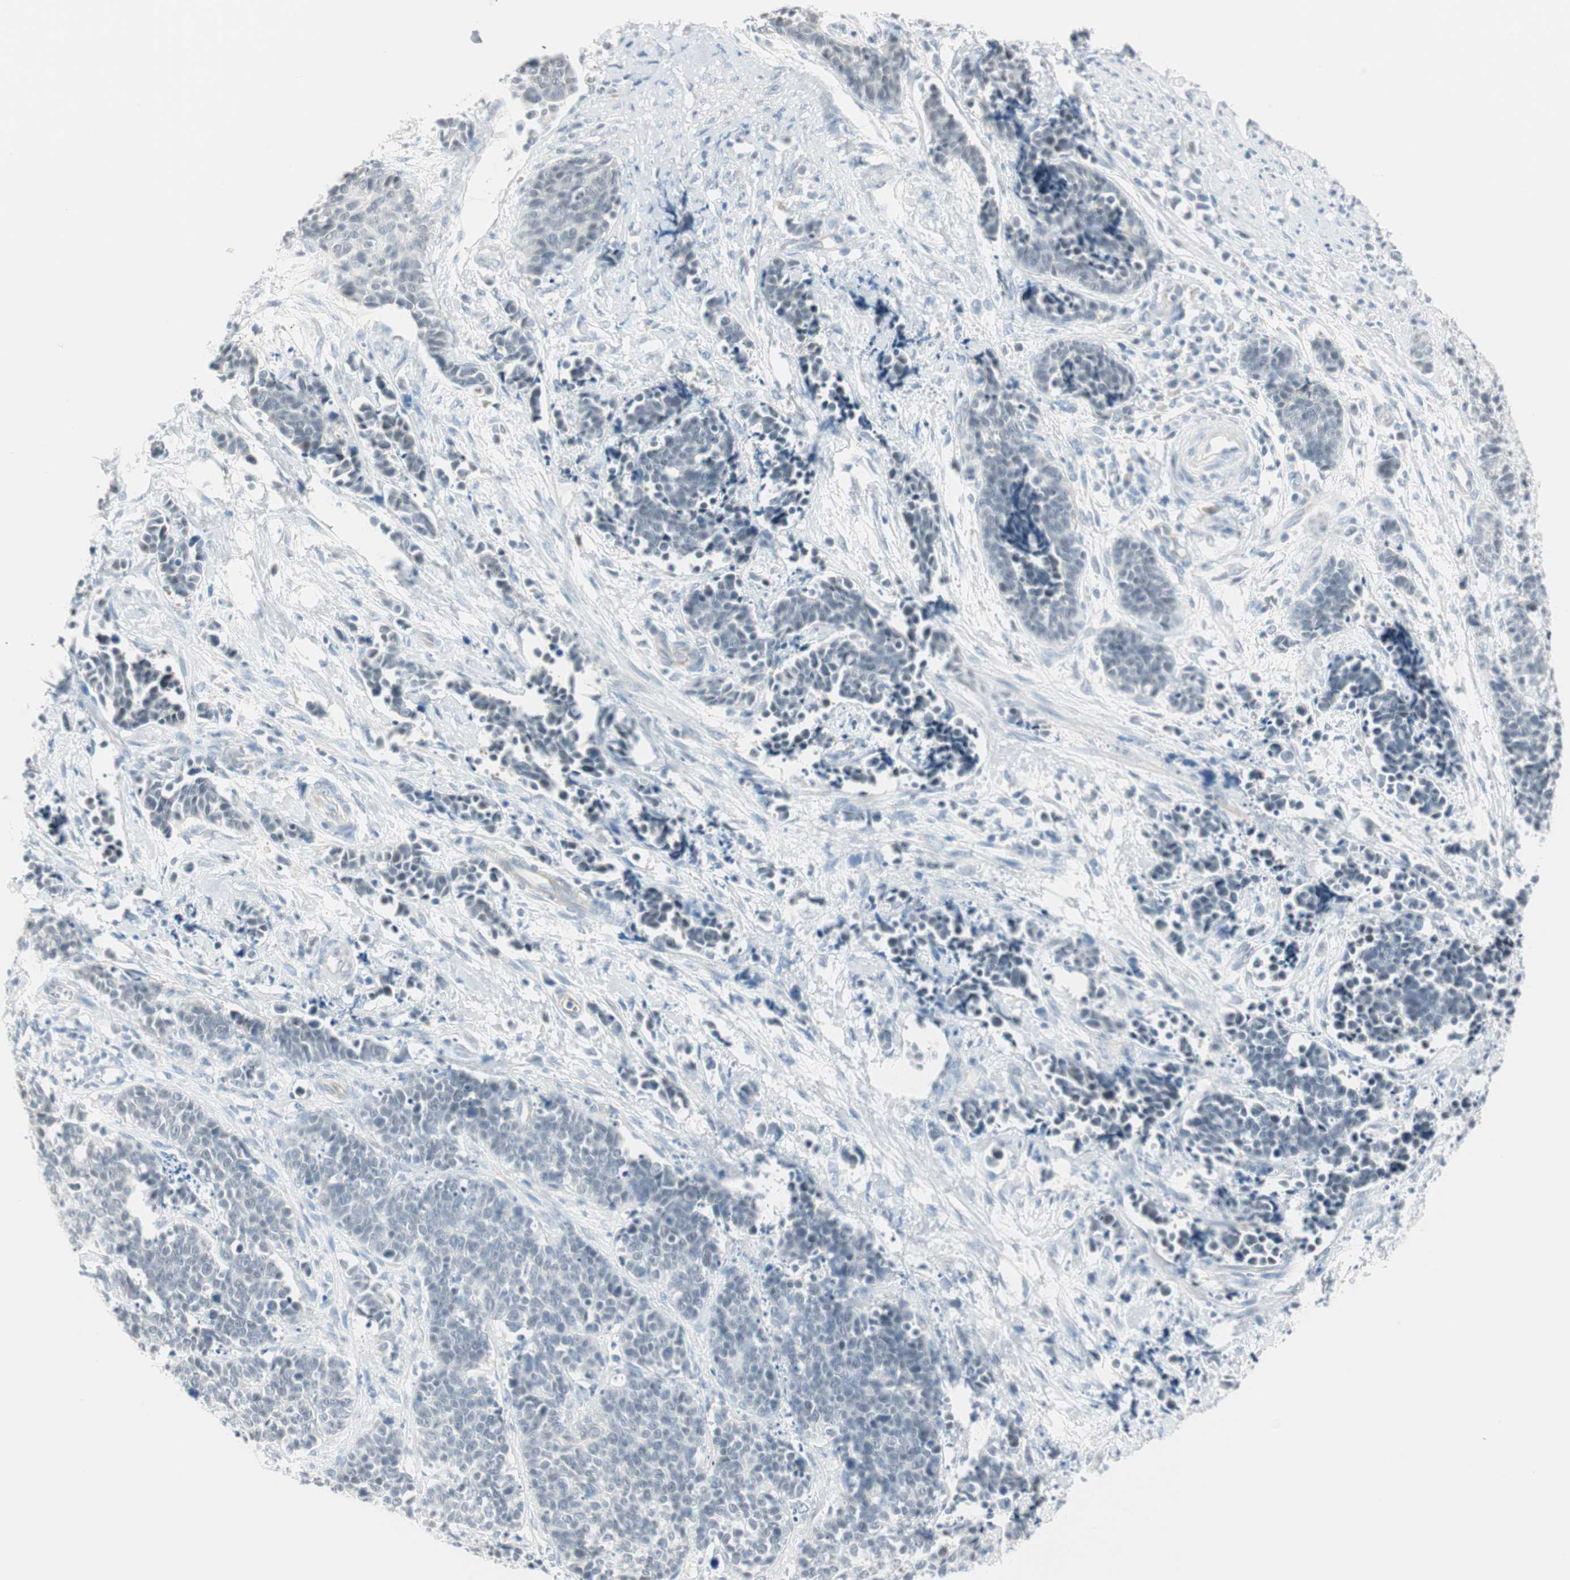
{"staining": {"intensity": "negative", "quantity": "none", "location": "none"}, "tissue": "cervical cancer", "cell_type": "Tumor cells", "image_type": "cancer", "snomed": [{"axis": "morphology", "description": "Squamous cell carcinoma, NOS"}, {"axis": "topography", "description": "Cervix"}], "caption": "A histopathology image of cervical cancer stained for a protein shows no brown staining in tumor cells.", "gene": "MLLT10", "patient": {"sex": "female", "age": 35}}